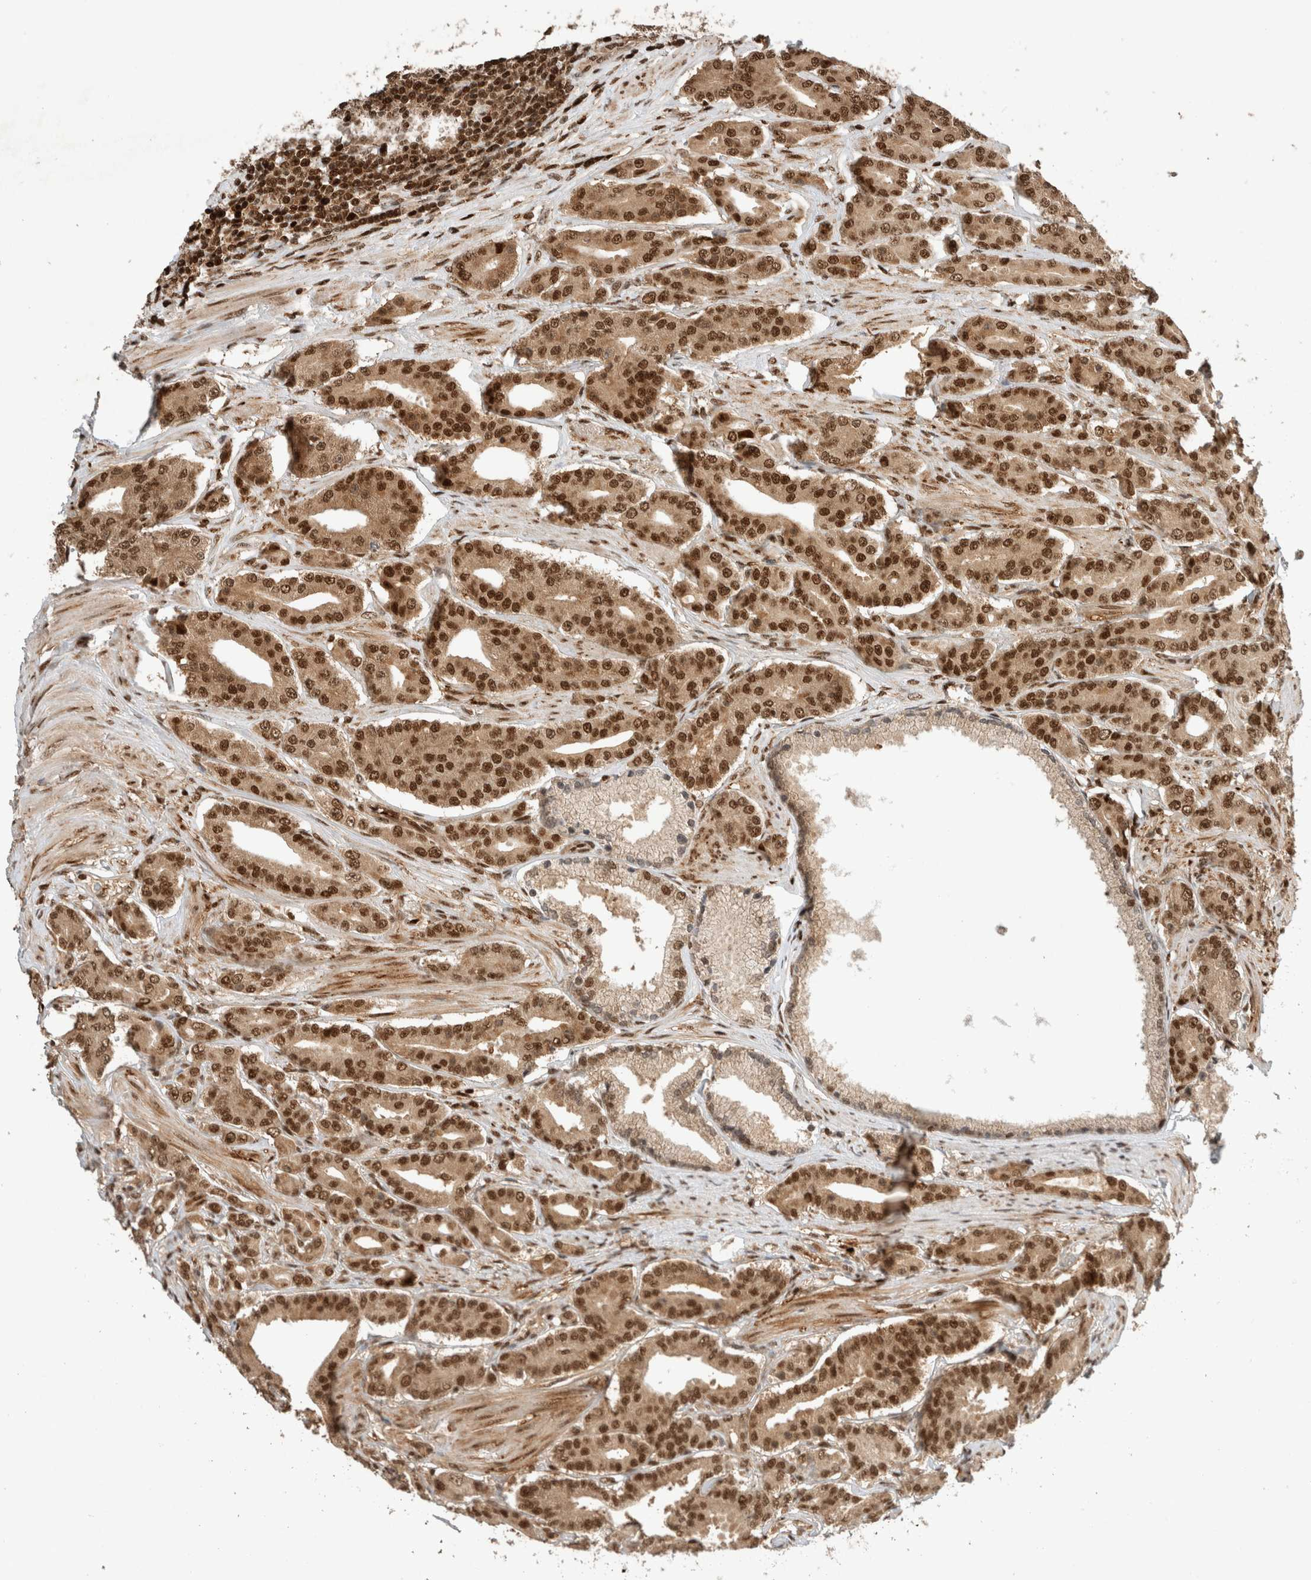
{"staining": {"intensity": "strong", "quantity": ">75%", "location": "cytoplasmic/membranous,nuclear"}, "tissue": "prostate cancer", "cell_type": "Tumor cells", "image_type": "cancer", "snomed": [{"axis": "morphology", "description": "Adenocarcinoma, High grade"}, {"axis": "topography", "description": "Prostate"}], "caption": "This is an image of immunohistochemistry staining of prostate cancer (high-grade adenocarcinoma), which shows strong expression in the cytoplasmic/membranous and nuclear of tumor cells.", "gene": "SNRNP40", "patient": {"sex": "male", "age": 71}}